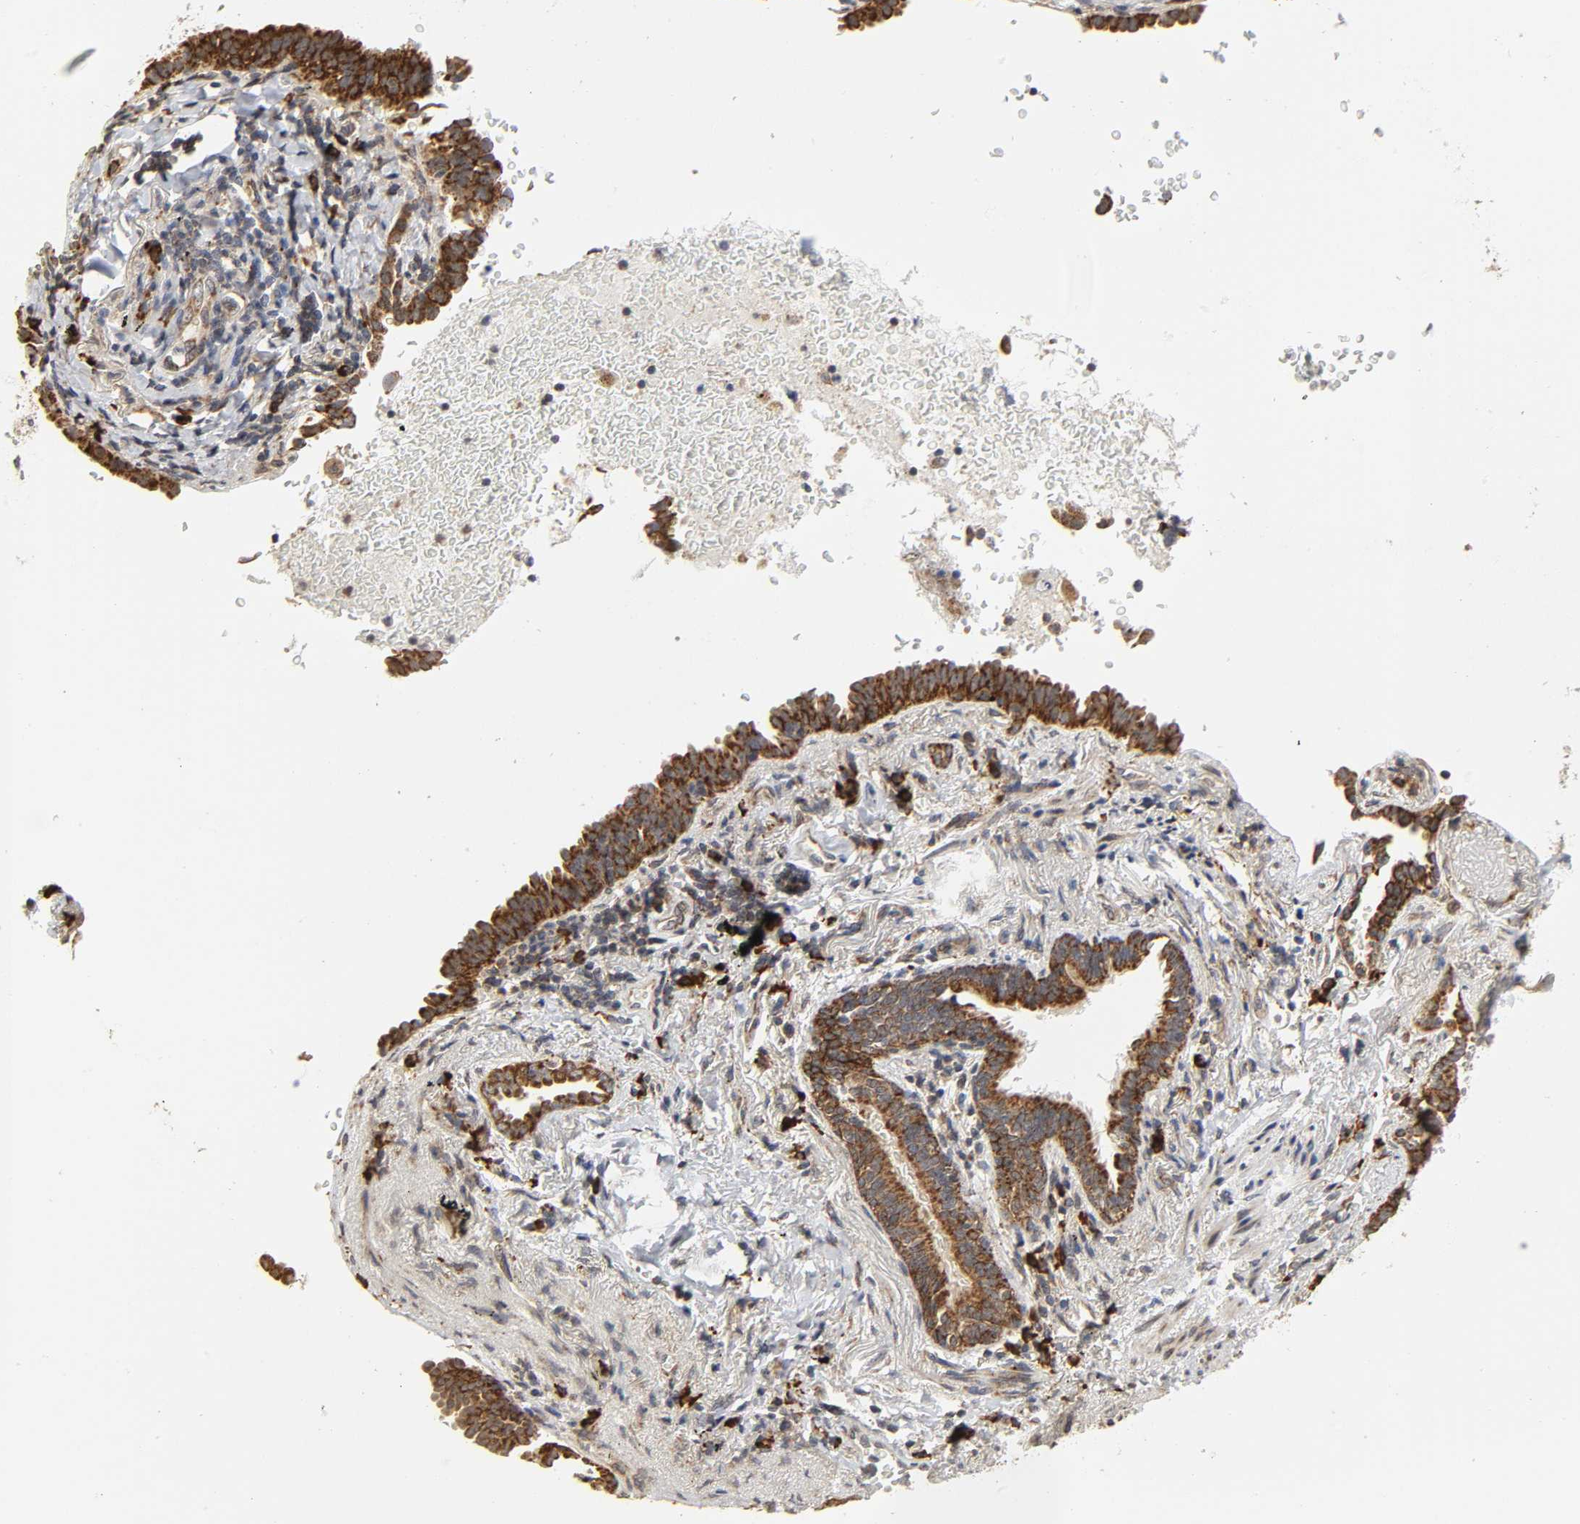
{"staining": {"intensity": "strong", "quantity": ">75%", "location": "cytoplasmic/membranous"}, "tissue": "lung cancer", "cell_type": "Tumor cells", "image_type": "cancer", "snomed": [{"axis": "morphology", "description": "Adenocarcinoma, NOS"}, {"axis": "topography", "description": "Lung"}], "caption": "This micrograph displays immunohistochemistry (IHC) staining of lung adenocarcinoma, with high strong cytoplasmic/membranous staining in approximately >75% of tumor cells.", "gene": "SLC30A9", "patient": {"sex": "female", "age": 64}}